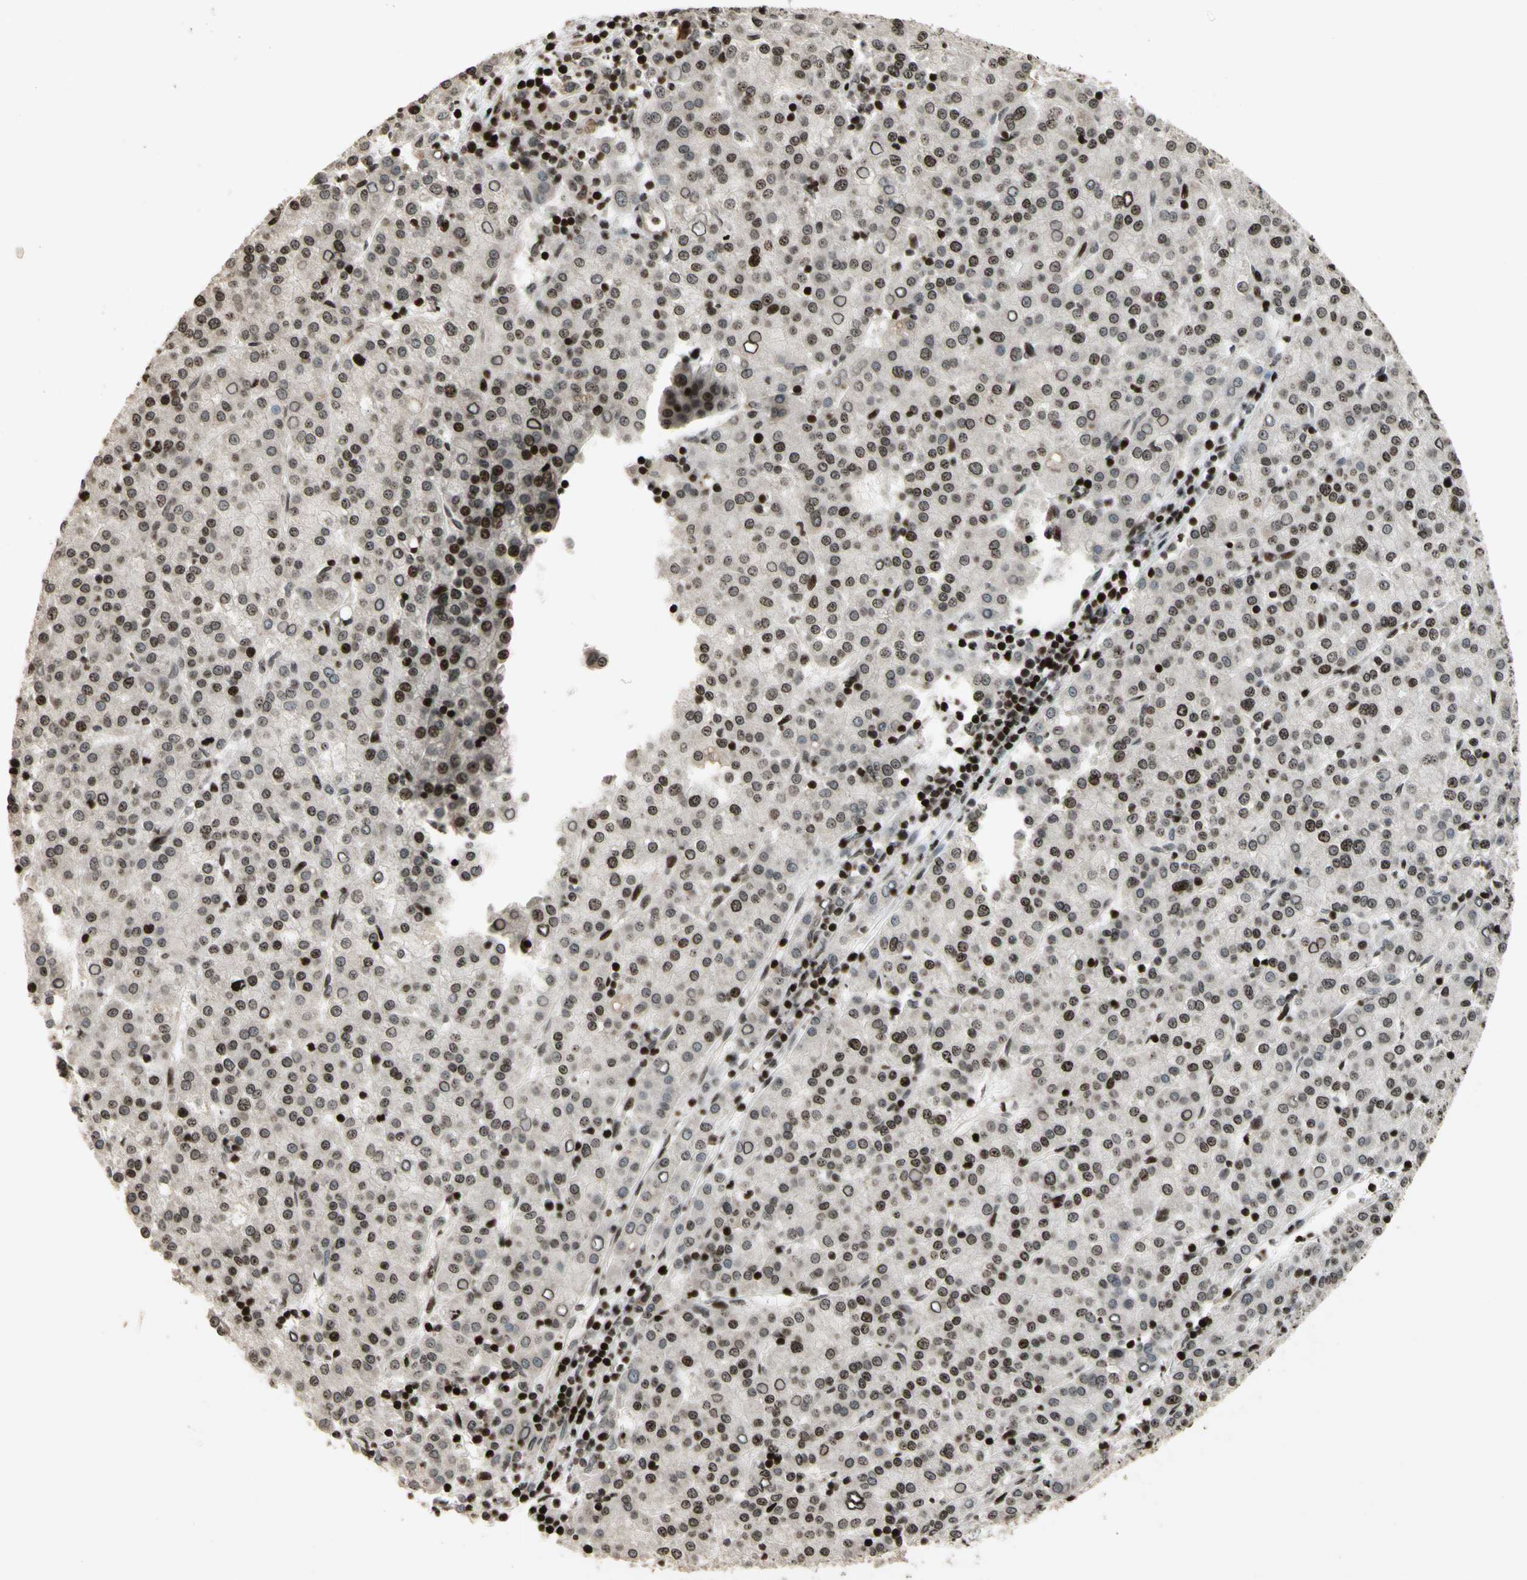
{"staining": {"intensity": "weak", "quantity": "25%-75%", "location": "cytoplasmic/membranous"}, "tissue": "liver cancer", "cell_type": "Tumor cells", "image_type": "cancer", "snomed": [{"axis": "morphology", "description": "Carcinoma, Hepatocellular, NOS"}, {"axis": "topography", "description": "Liver"}], "caption": "Immunohistochemistry (IHC) histopathology image of human liver cancer (hepatocellular carcinoma) stained for a protein (brown), which demonstrates low levels of weak cytoplasmic/membranous positivity in approximately 25%-75% of tumor cells.", "gene": "POLA1", "patient": {"sex": "female", "age": 58}}